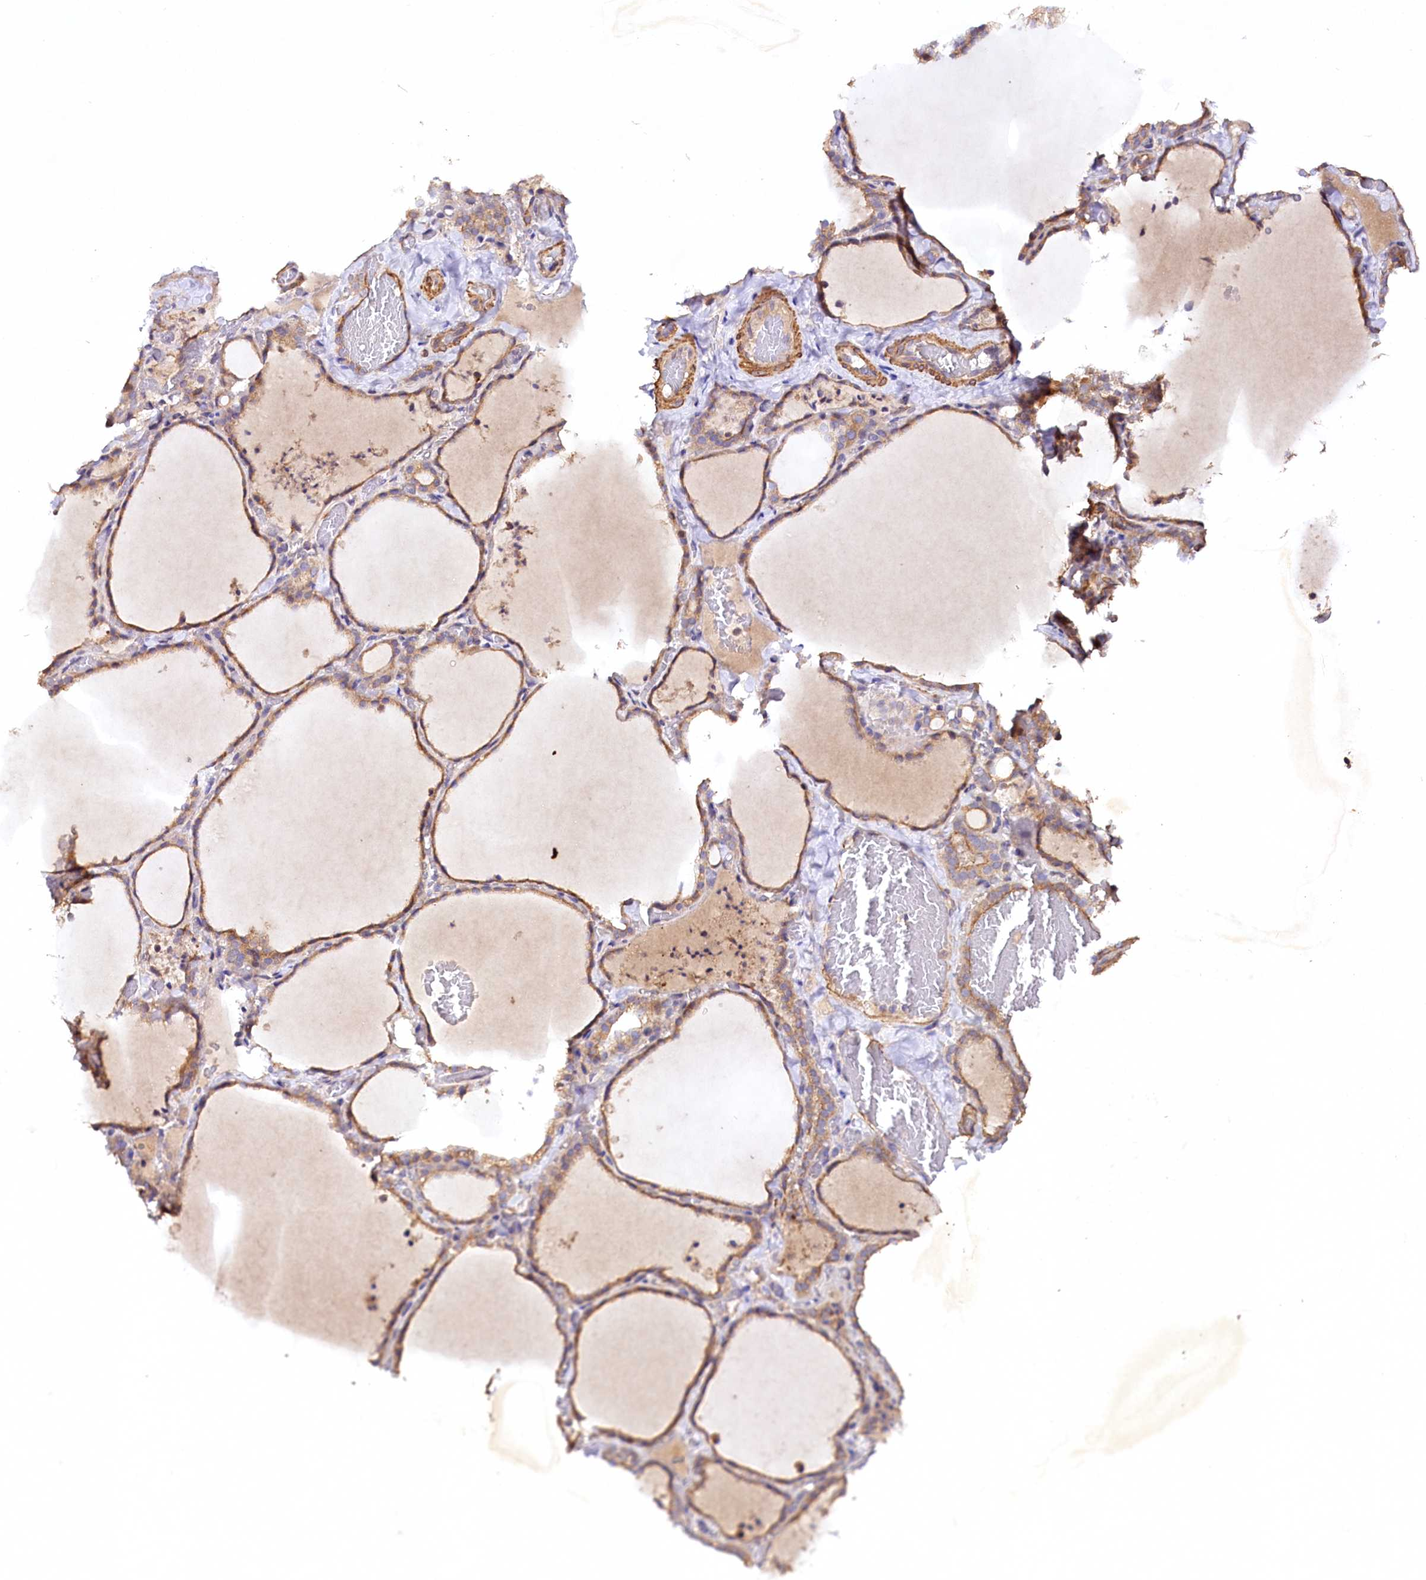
{"staining": {"intensity": "weak", "quantity": ">75%", "location": "cytoplasmic/membranous"}, "tissue": "thyroid gland", "cell_type": "Glandular cells", "image_type": "normal", "snomed": [{"axis": "morphology", "description": "Normal tissue, NOS"}, {"axis": "topography", "description": "Thyroid gland"}], "caption": "The micrograph demonstrates a brown stain indicating the presence of a protein in the cytoplasmic/membranous of glandular cells in thyroid gland.", "gene": "VPS11", "patient": {"sex": "female", "age": 22}}